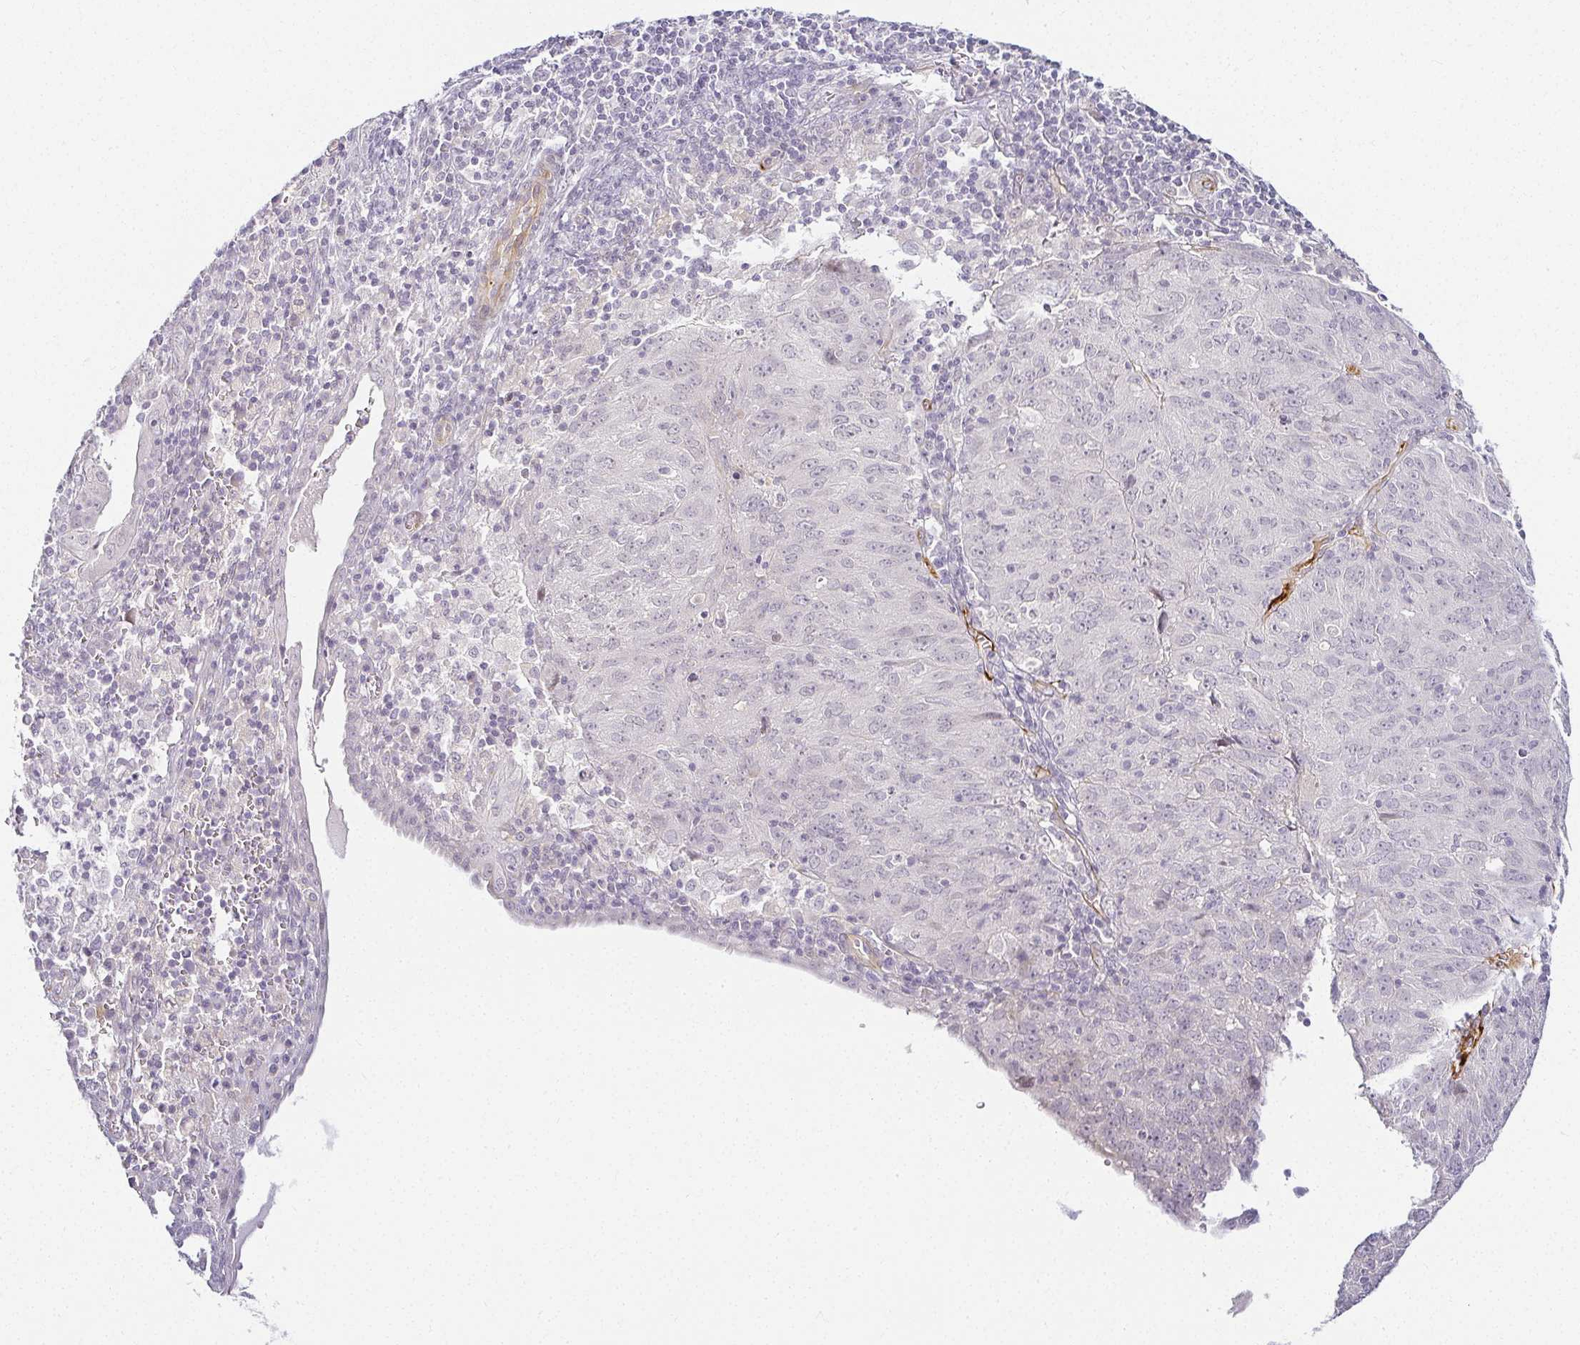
{"staining": {"intensity": "negative", "quantity": "none", "location": "none"}, "tissue": "cervical cancer", "cell_type": "Tumor cells", "image_type": "cancer", "snomed": [{"axis": "morphology", "description": "Adenocarcinoma, NOS"}, {"axis": "topography", "description": "Cervix"}], "caption": "This is an IHC image of cervical adenocarcinoma. There is no staining in tumor cells.", "gene": "ACAN", "patient": {"sex": "female", "age": 56}}